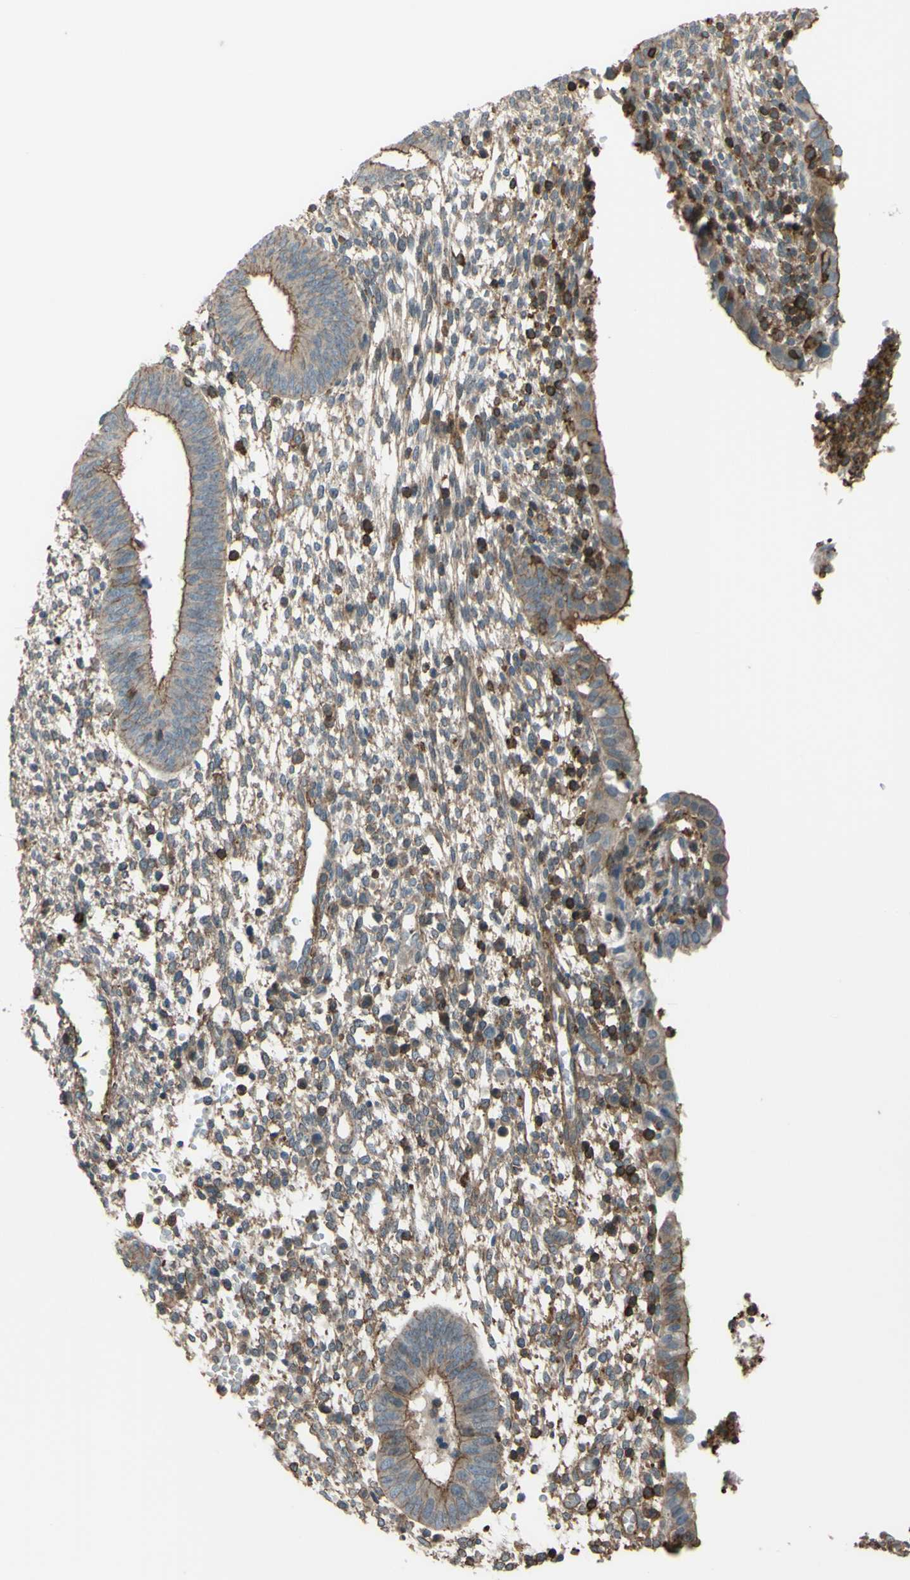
{"staining": {"intensity": "strong", "quantity": "25%-75%", "location": "cytoplasmic/membranous"}, "tissue": "endometrium", "cell_type": "Cells in endometrial stroma", "image_type": "normal", "snomed": [{"axis": "morphology", "description": "Normal tissue, NOS"}, {"axis": "topography", "description": "Endometrium"}], "caption": "Endometrium stained with a brown dye exhibits strong cytoplasmic/membranous positive staining in about 25%-75% of cells in endometrial stroma.", "gene": "ADD3", "patient": {"sex": "female", "age": 35}}